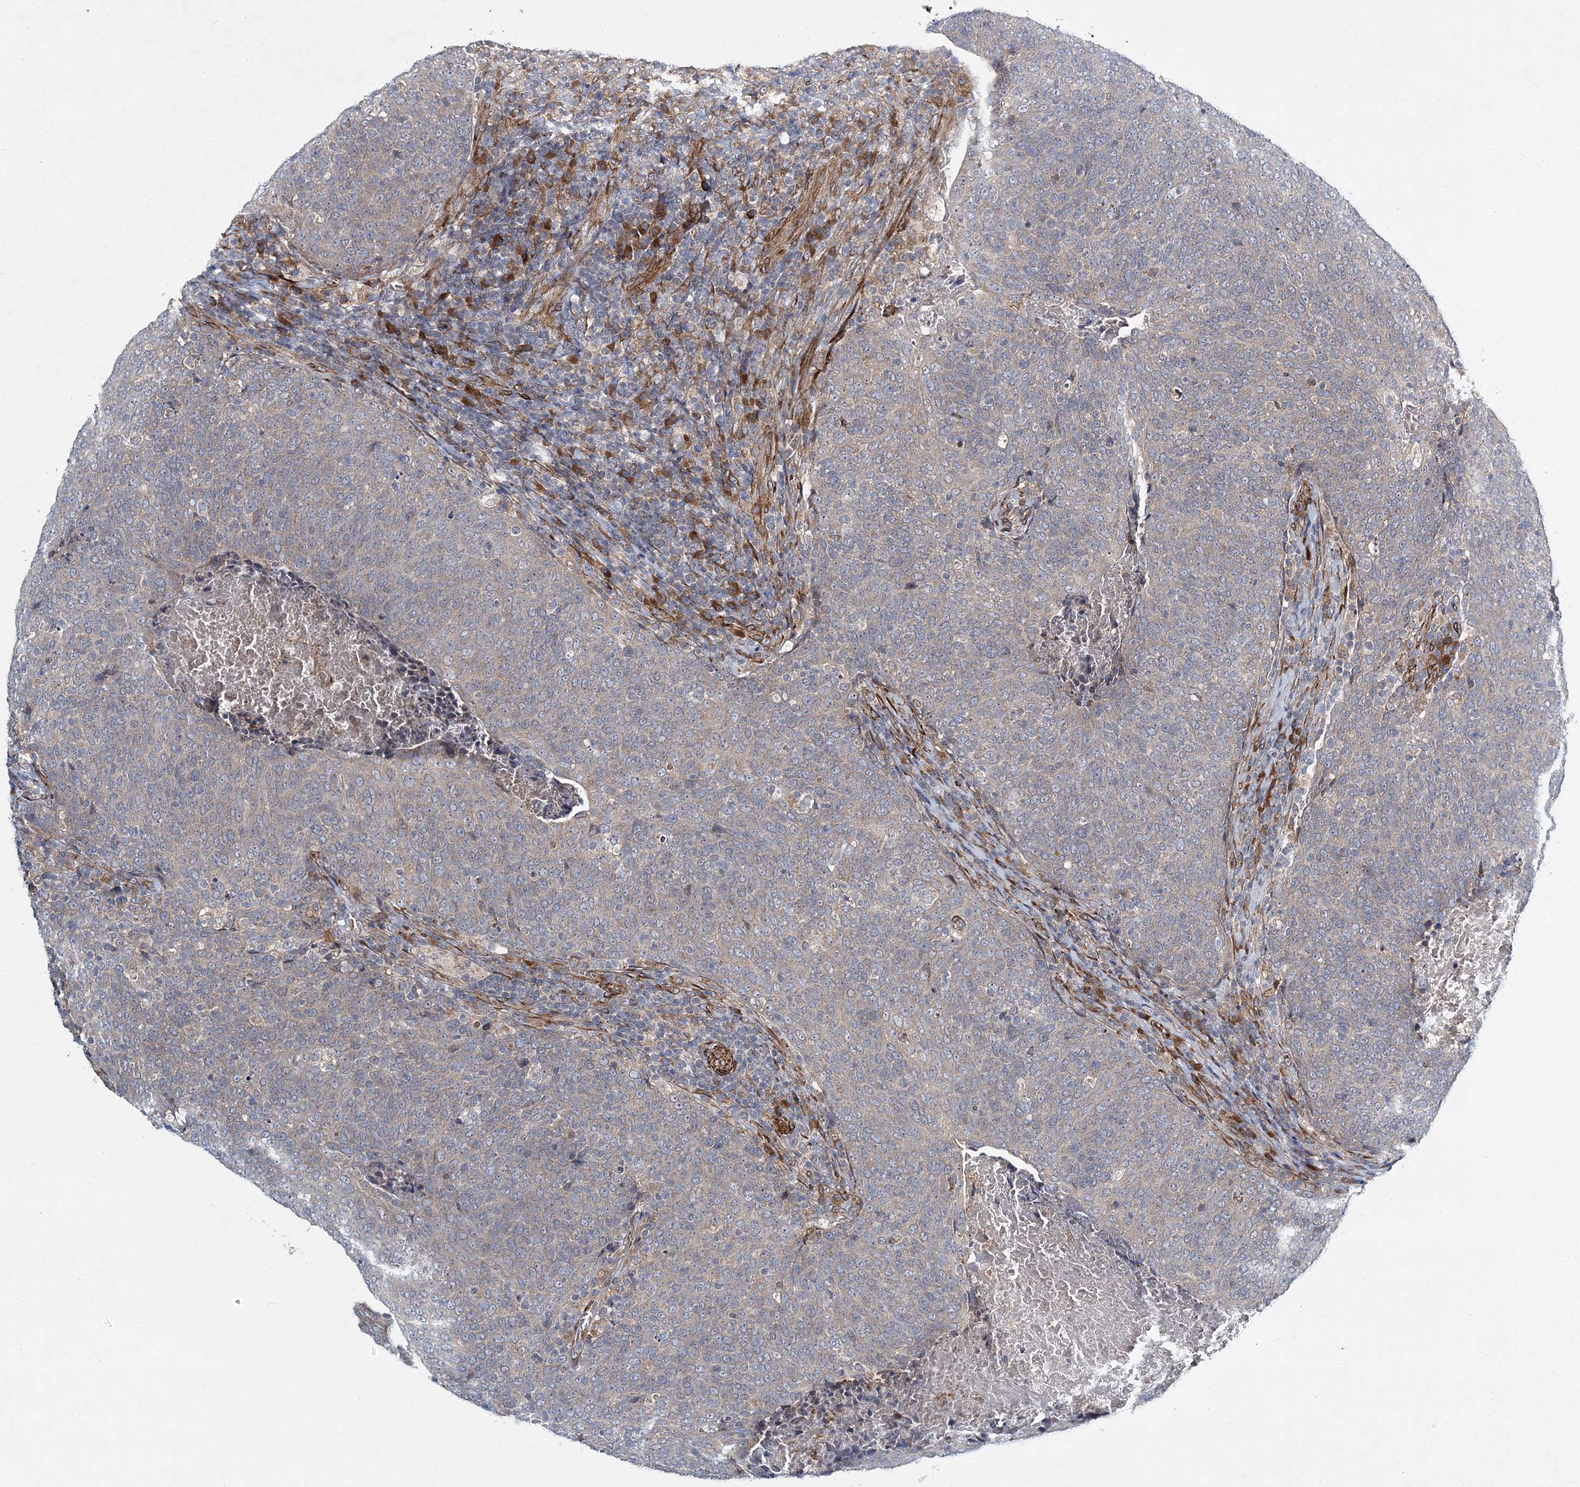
{"staining": {"intensity": "negative", "quantity": "none", "location": "none"}, "tissue": "head and neck cancer", "cell_type": "Tumor cells", "image_type": "cancer", "snomed": [{"axis": "morphology", "description": "Squamous cell carcinoma, NOS"}, {"axis": "morphology", "description": "Squamous cell carcinoma, metastatic, NOS"}, {"axis": "topography", "description": "Lymph node"}, {"axis": "topography", "description": "Head-Neck"}], "caption": "This is a photomicrograph of immunohistochemistry (IHC) staining of head and neck cancer, which shows no positivity in tumor cells.", "gene": "NBAS", "patient": {"sex": "male", "age": 62}}